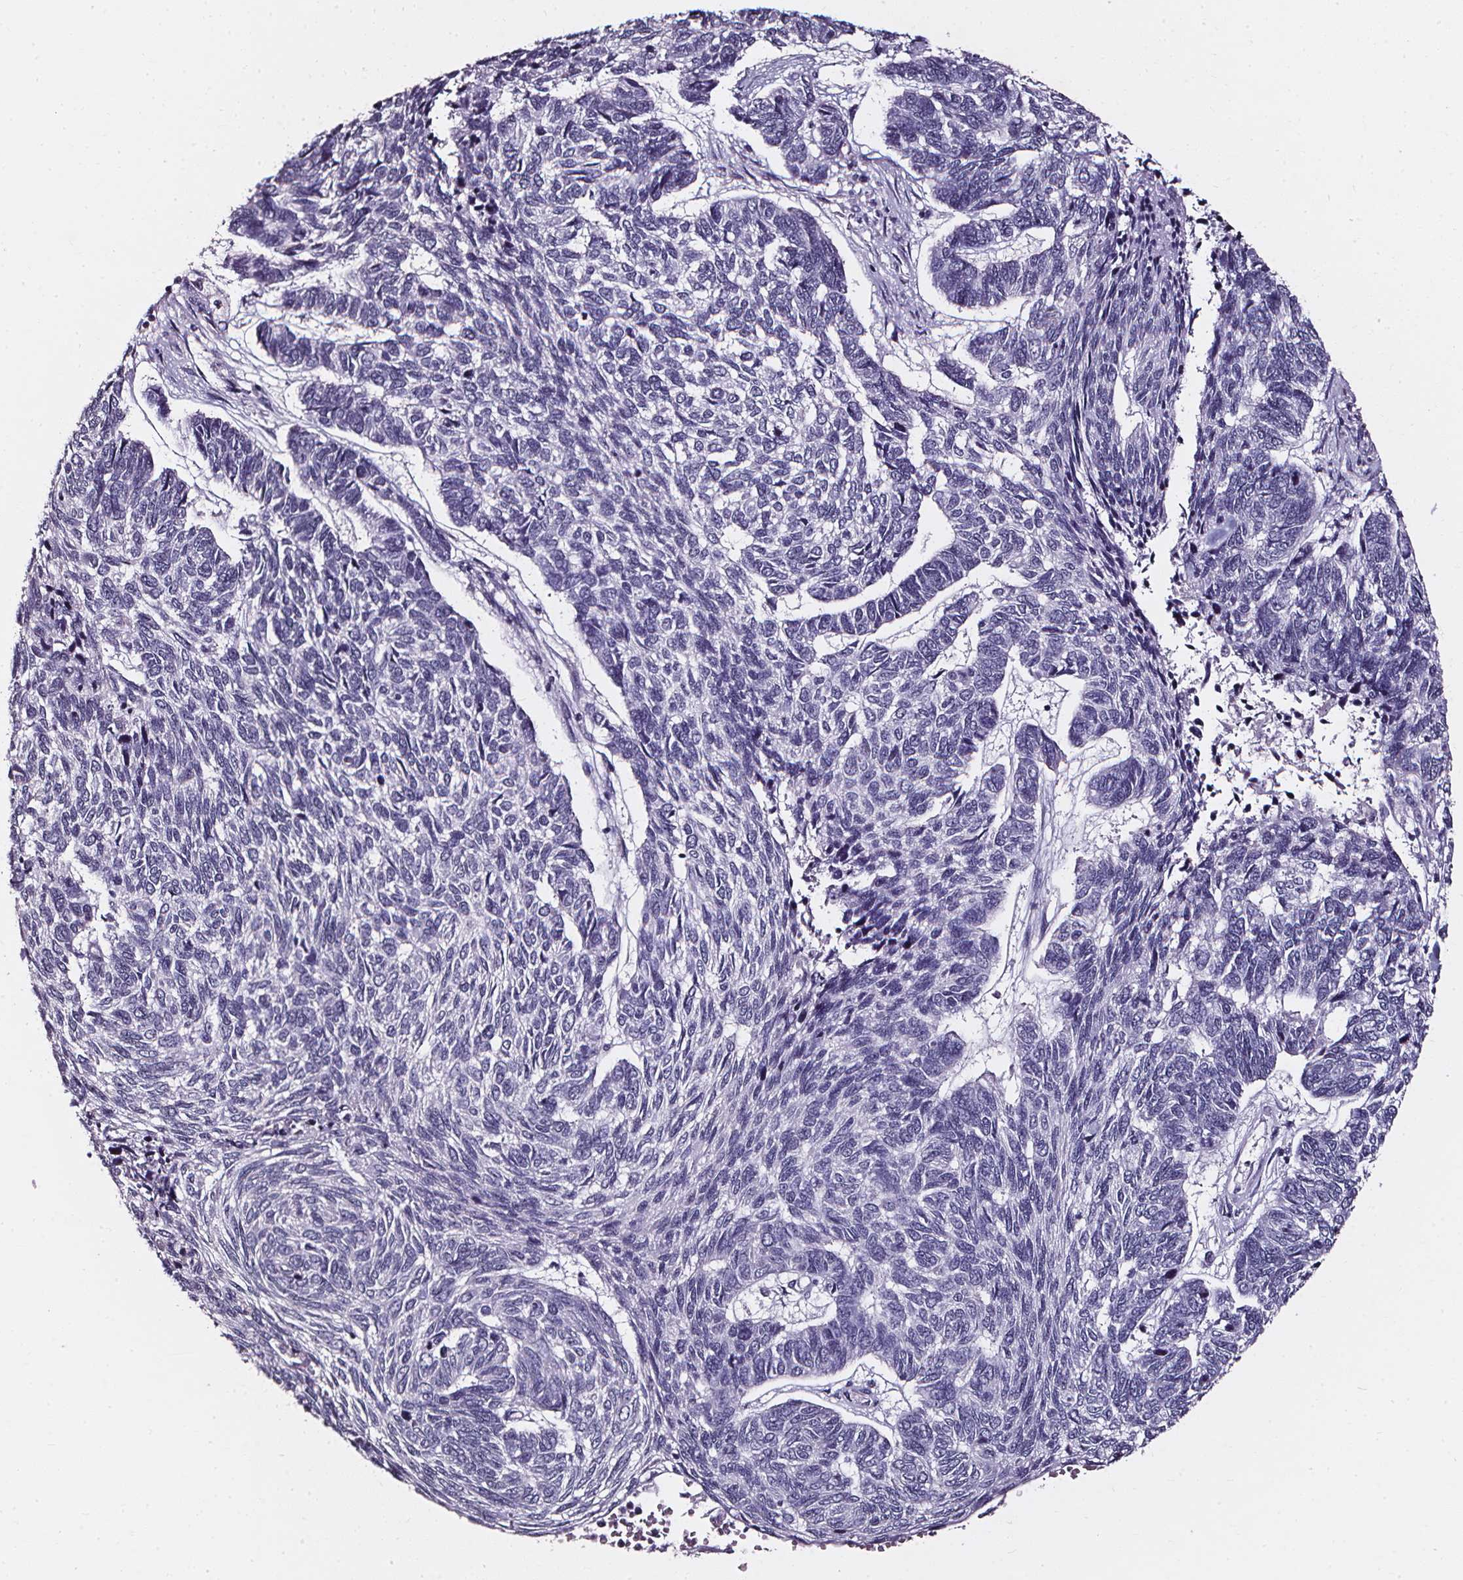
{"staining": {"intensity": "negative", "quantity": "none", "location": "none"}, "tissue": "skin cancer", "cell_type": "Tumor cells", "image_type": "cancer", "snomed": [{"axis": "morphology", "description": "Basal cell carcinoma"}, {"axis": "topography", "description": "Skin"}], "caption": "Tumor cells are negative for brown protein staining in basal cell carcinoma (skin).", "gene": "DEFA5", "patient": {"sex": "female", "age": 65}}